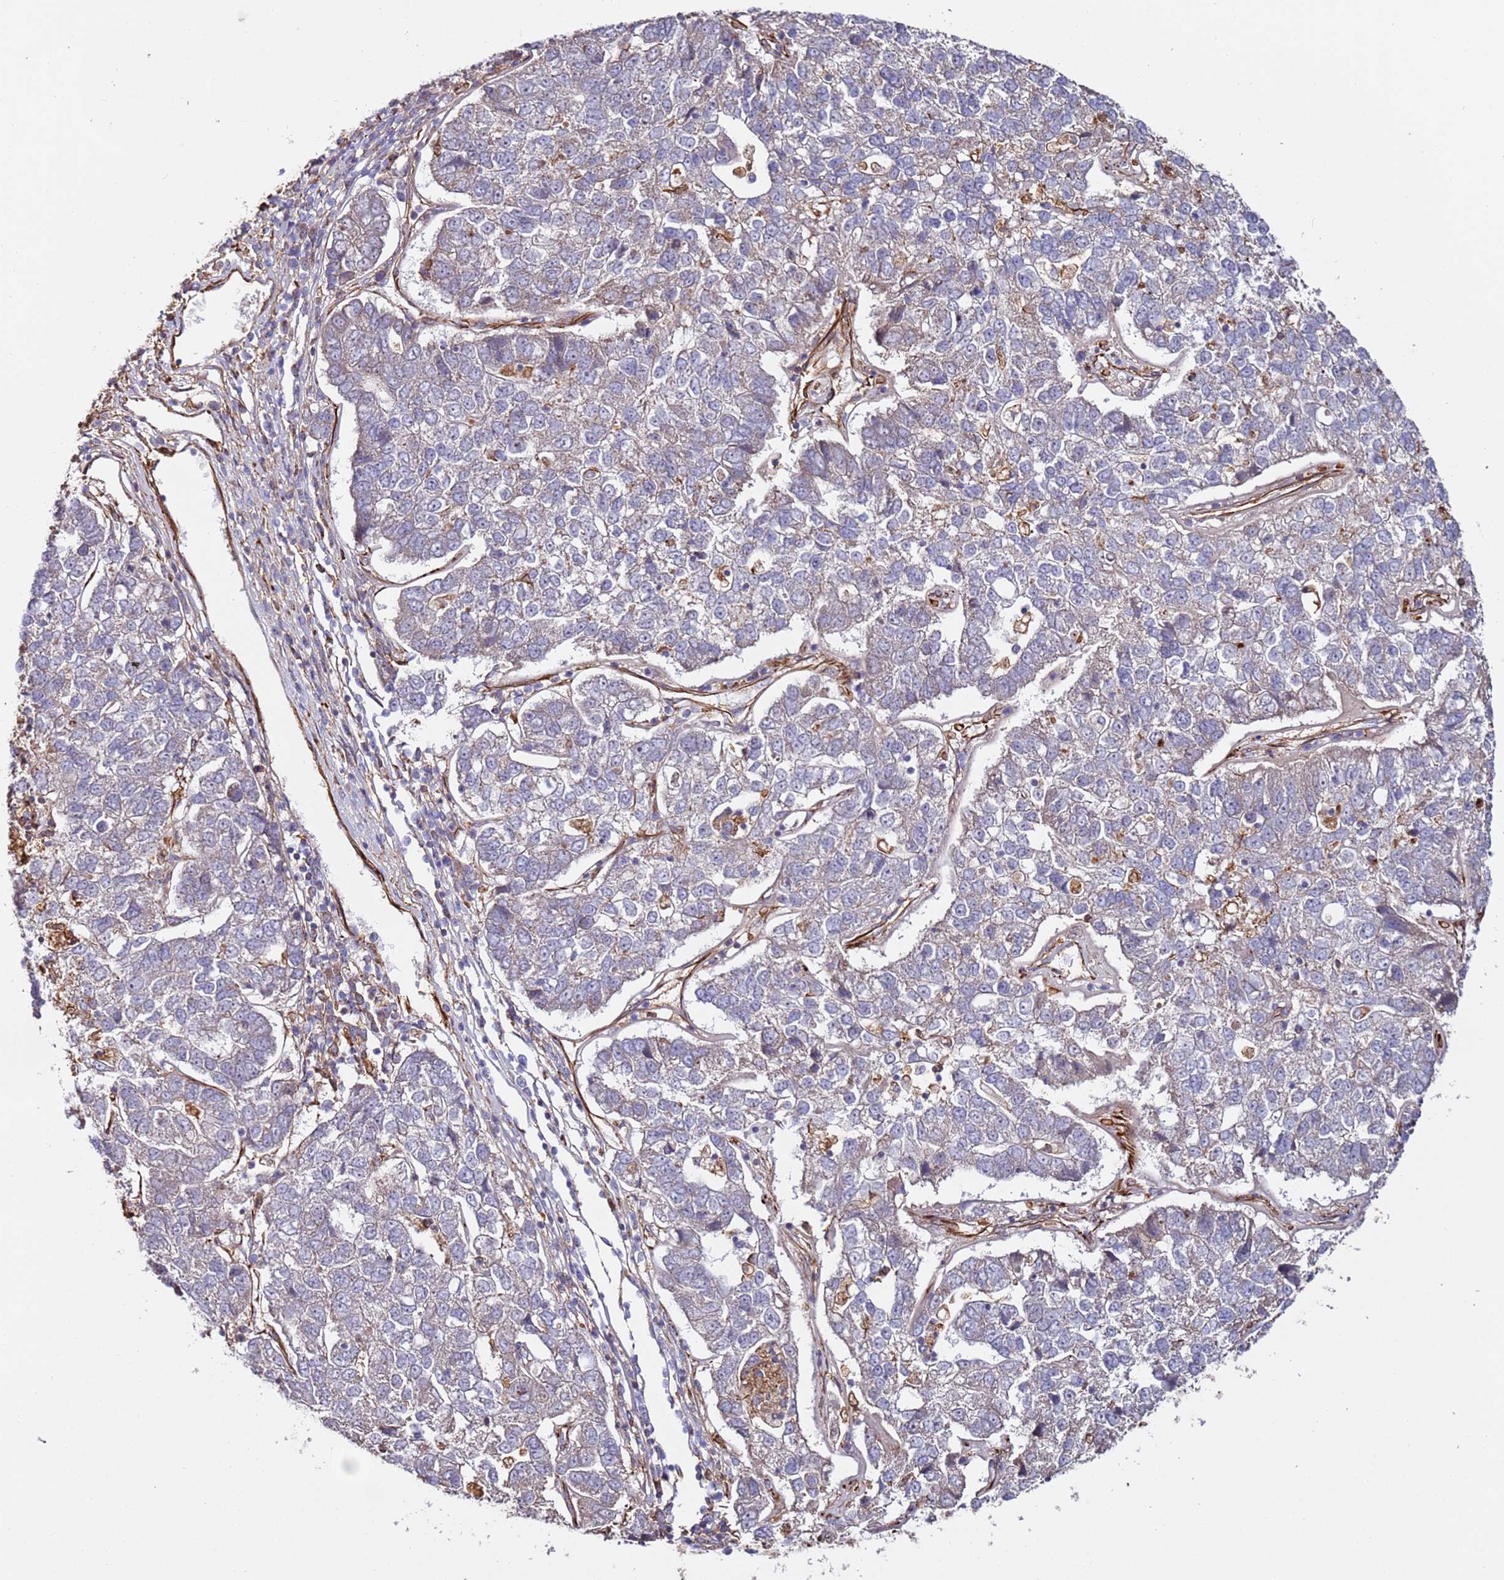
{"staining": {"intensity": "negative", "quantity": "none", "location": "none"}, "tissue": "pancreatic cancer", "cell_type": "Tumor cells", "image_type": "cancer", "snomed": [{"axis": "morphology", "description": "Adenocarcinoma, NOS"}, {"axis": "topography", "description": "Pancreas"}], "caption": "Tumor cells are negative for brown protein staining in adenocarcinoma (pancreatic). (Brightfield microscopy of DAB (3,3'-diaminobenzidine) IHC at high magnification).", "gene": "MRGPRE", "patient": {"sex": "female", "age": 61}}